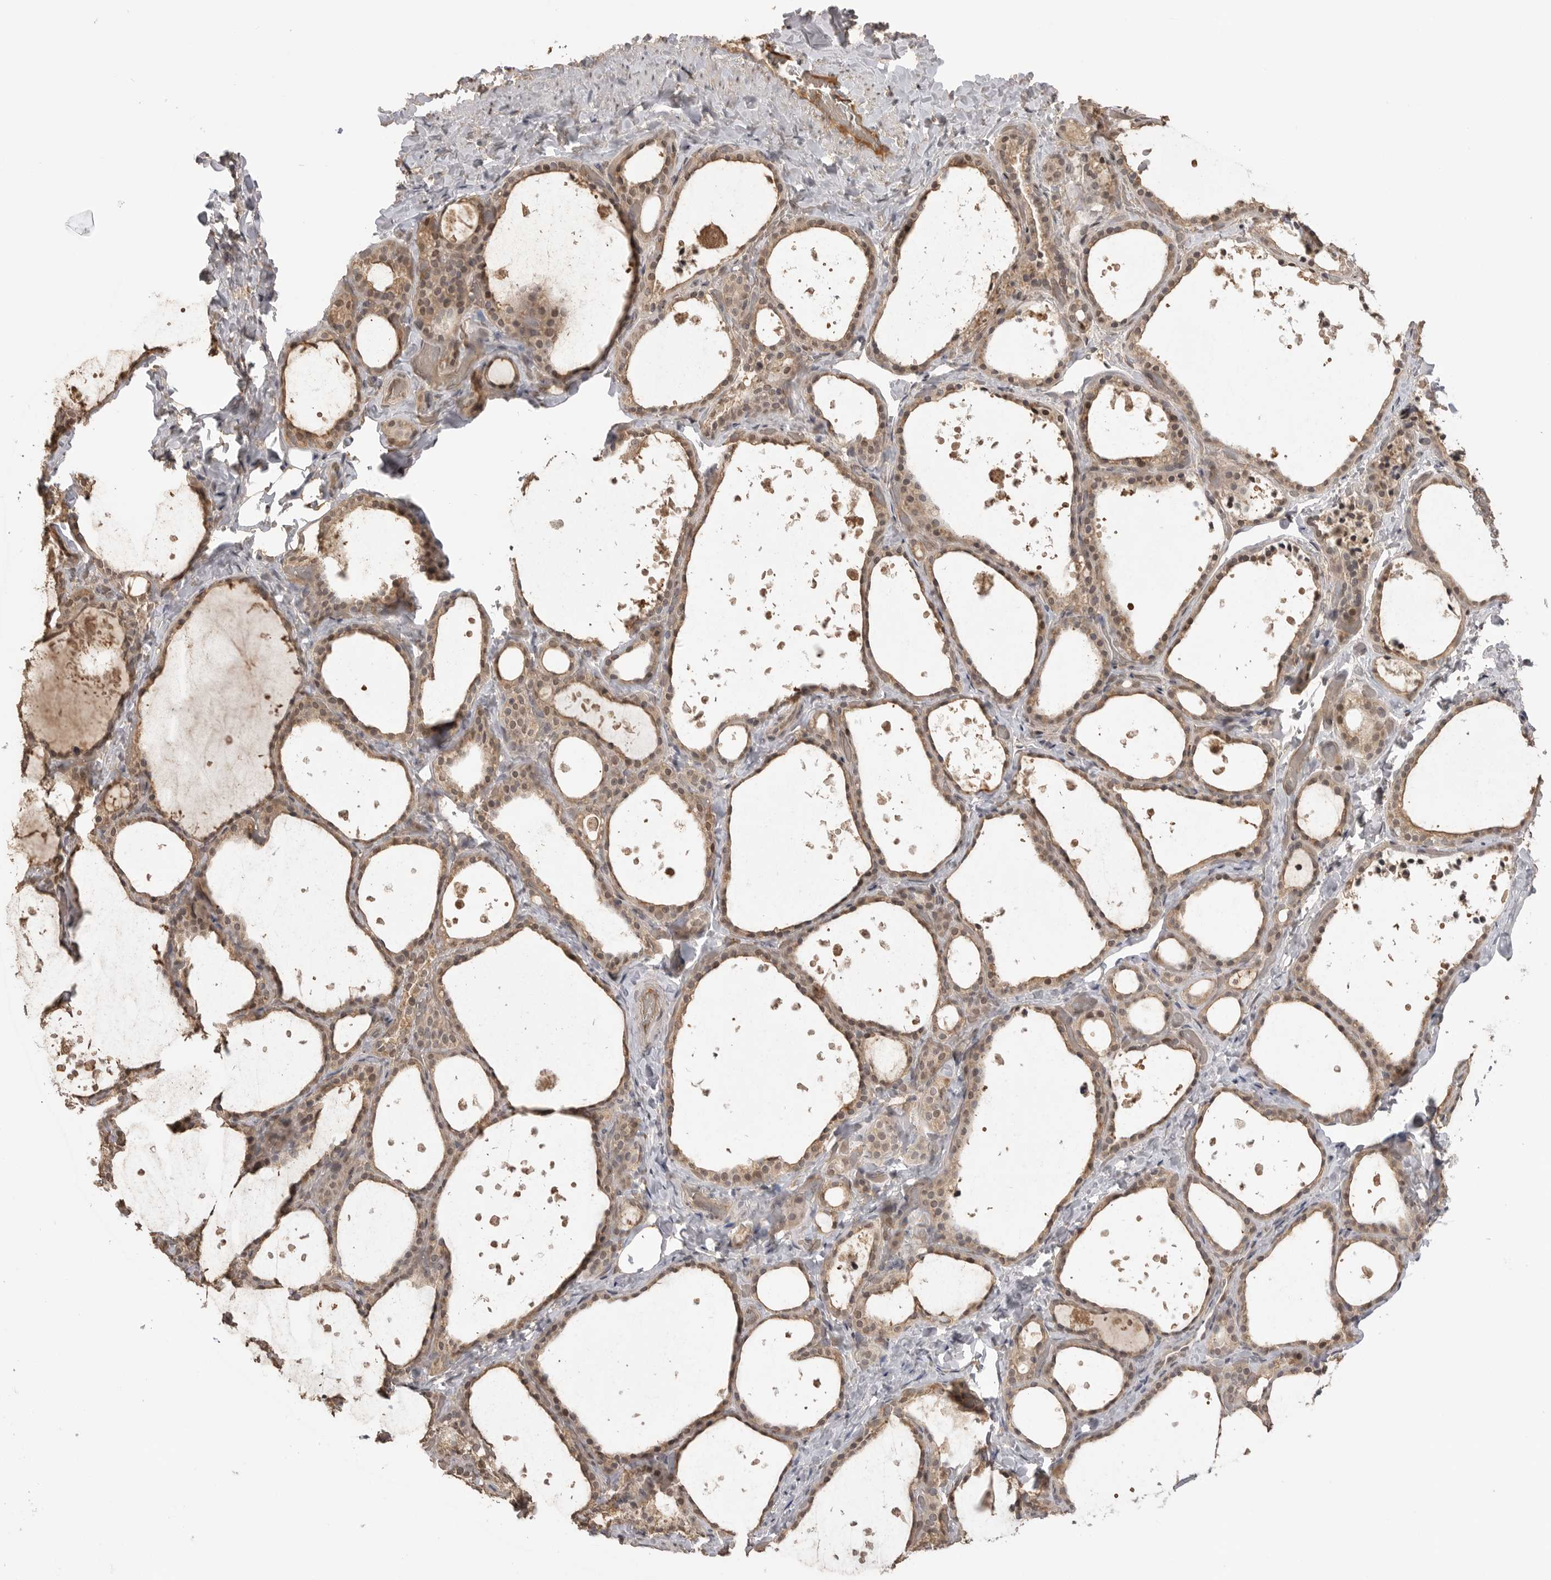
{"staining": {"intensity": "weak", "quantity": ">75%", "location": "cytoplasmic/membranous,nuclear"}, "tissue": "thyroid gland", "cell_type": "Glandular cells", "image_type": "normal", "snomed": [{"axis": "morphology", "description": "Normal tissue, NOS"}, {"axis": "topography", "description": "Thyroid gland"}], "caption": "Thyroid gland stained with a brown dye reveals weak cytoplasmic/membranous,nuclear positive expression in about >75% of glandular cells.", "gene": "ASPSCR1", "patient": {"sex": "female", "age": 44}}